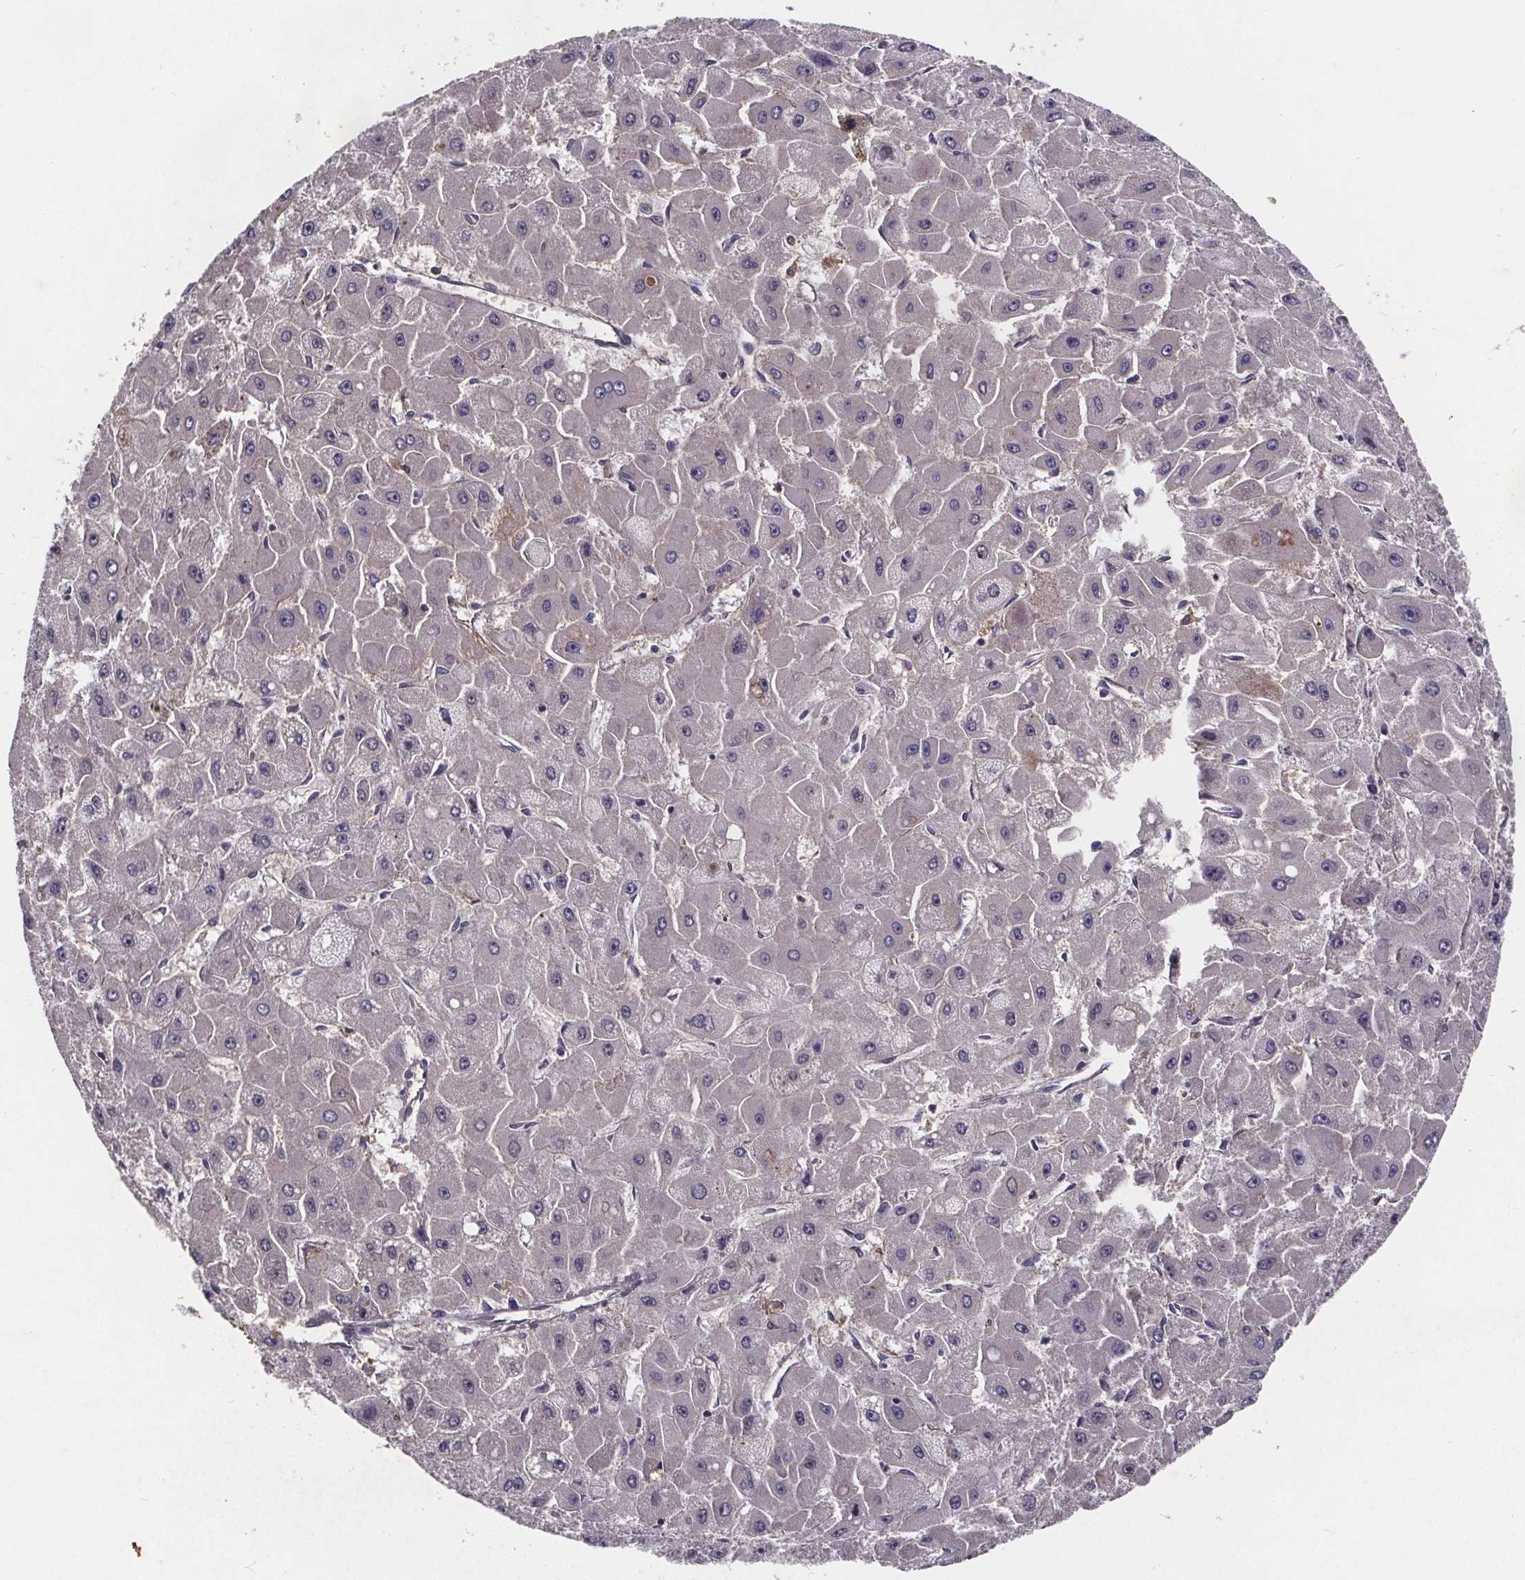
{"staining": {"intensity": "negative", "quantity": "none", "location": "none"}, "tissue": "liver cancer", "cell_type": "Tumor cells", "image_type": "cancer", "snomed": [{"axis": "morphology", "description": "Carcinoma, Hepatocellular, NOS"}, {"axis": "topography", "description": "Liver"}], "caption": "High magnification brightfield microscopy of hepatocellular carcinoma (liver) stained with DAB (brown) and counterstained with hematoxylin (blue): tumor cells show no significant staining.", "gene": "FASTKD3", "patient": {"sex": "female", "age": 25}}